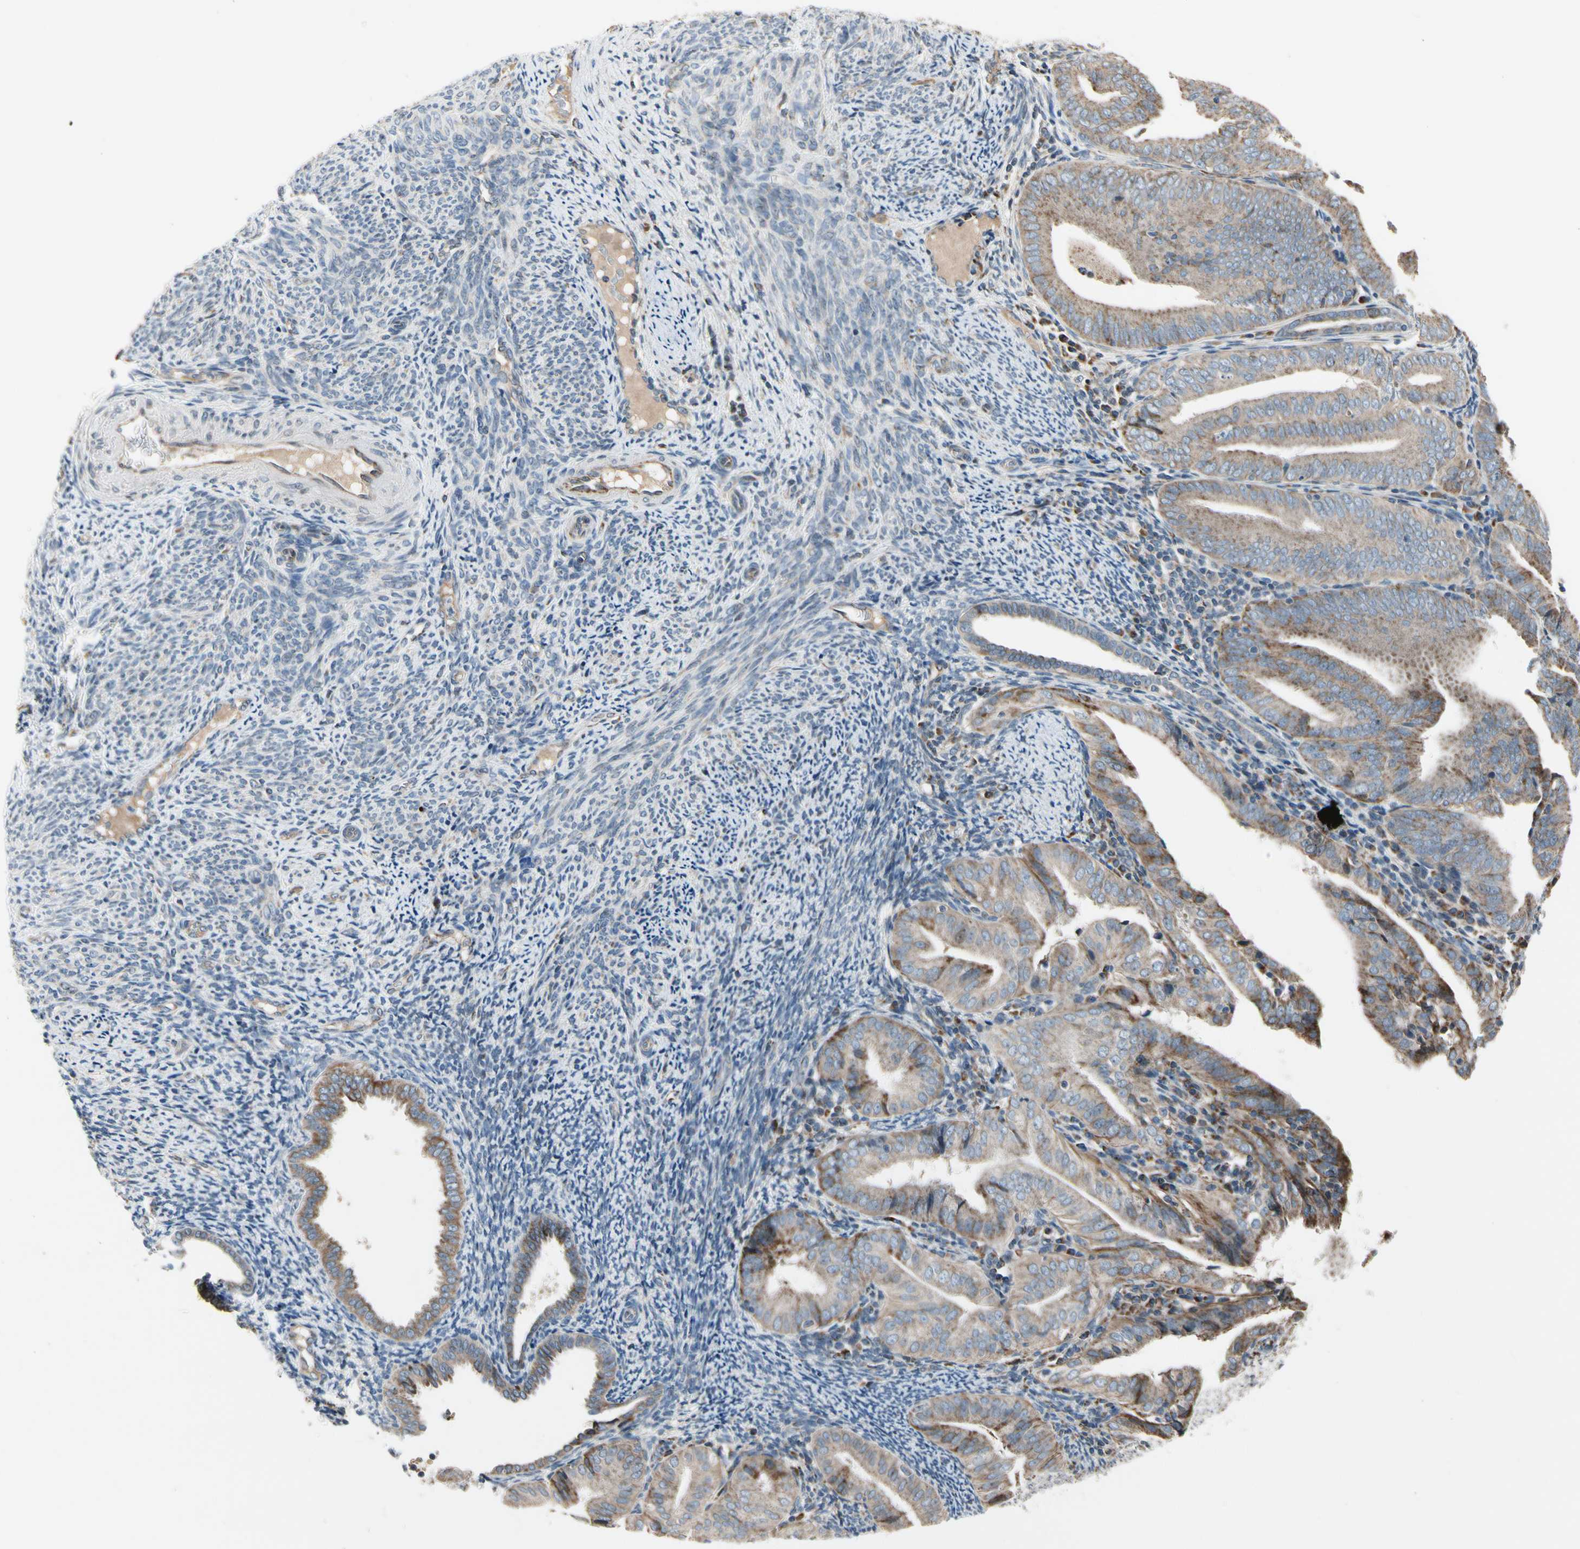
{"staining": {"intensity": "weak", "quantity": ">75%", "location": "cytoplasmic/membranous"}, "tissue": "endometrial cancer", "cell_type": "Tumor cells", "image_type": "cancer", "snomed": [{"axis": "morphology", "description": "Adenocarcinoma, NOS"}, {"axis": "topography", "description": "Endometrium"}], "caption": "Immunohistochemical staining of endometrial cancer displays low levels of weak cytoplasmic/membranous positivity in about >75% of tumor cells. (Brightfield microscopy of DAB IHC at high magnification).", "gene": "NPHP3", "patient": {"sex": "female", "age": 58}}